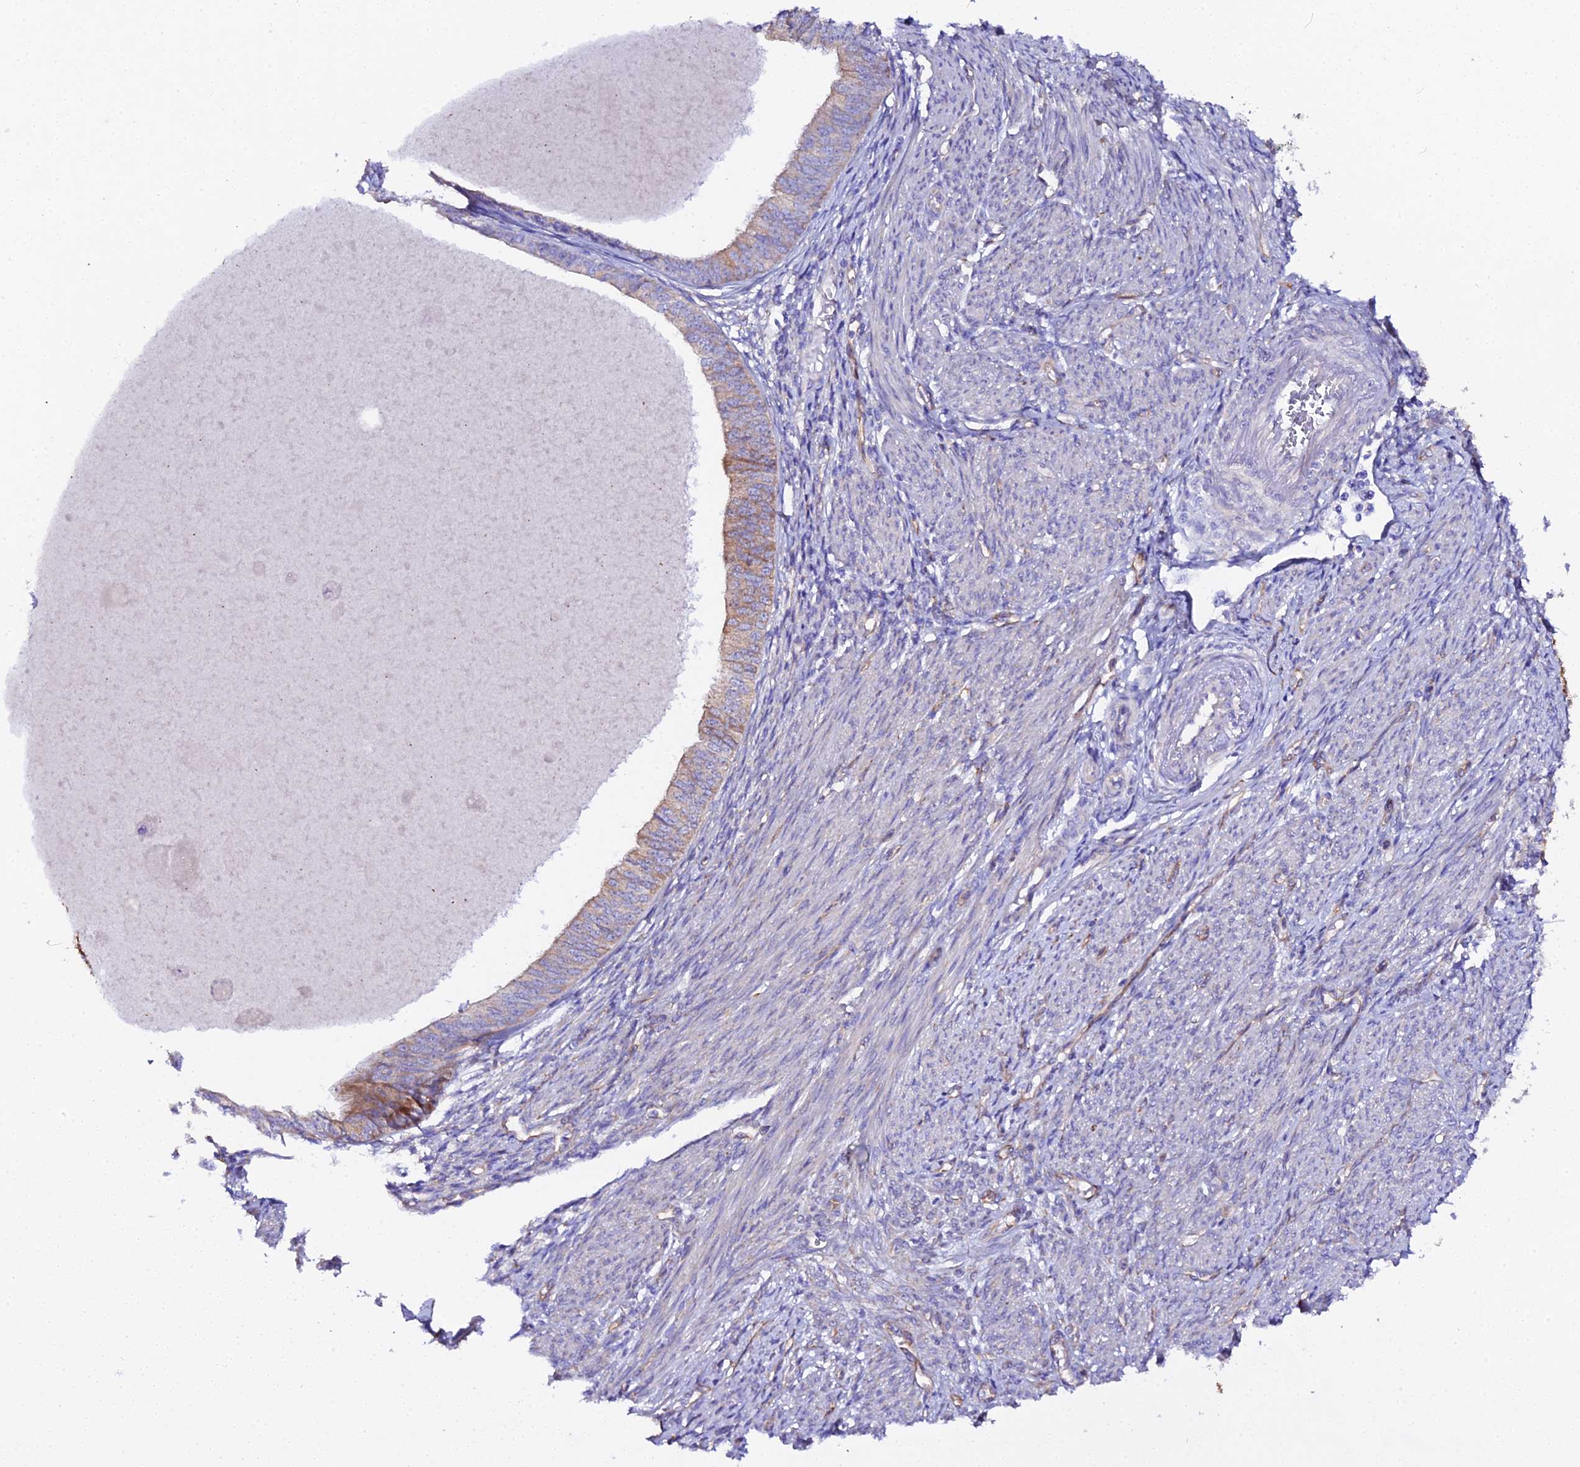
{"staining": {"intensity": "moderate", "quantity": "<25%", "location": "cytoplasmic/membranous"}, "tissue": "endometrial cancer", "cell_type": "Tumor cells", "image_type": "cancer", "snomed": [{"axis": "morphology", "description": "Adenocarcinoma, NOS"}, {"axis": "topography", "description": "Endometrium"}], "caption": "The image demonstrates immunohistochemical staining of endometrial adenocarcinoma. There is moderate cytoplasmic/membranous positivity is present in about <25% of tumor cells.", "gene": "CFAP45", "patient": {"sex": "female", "age": 68}}